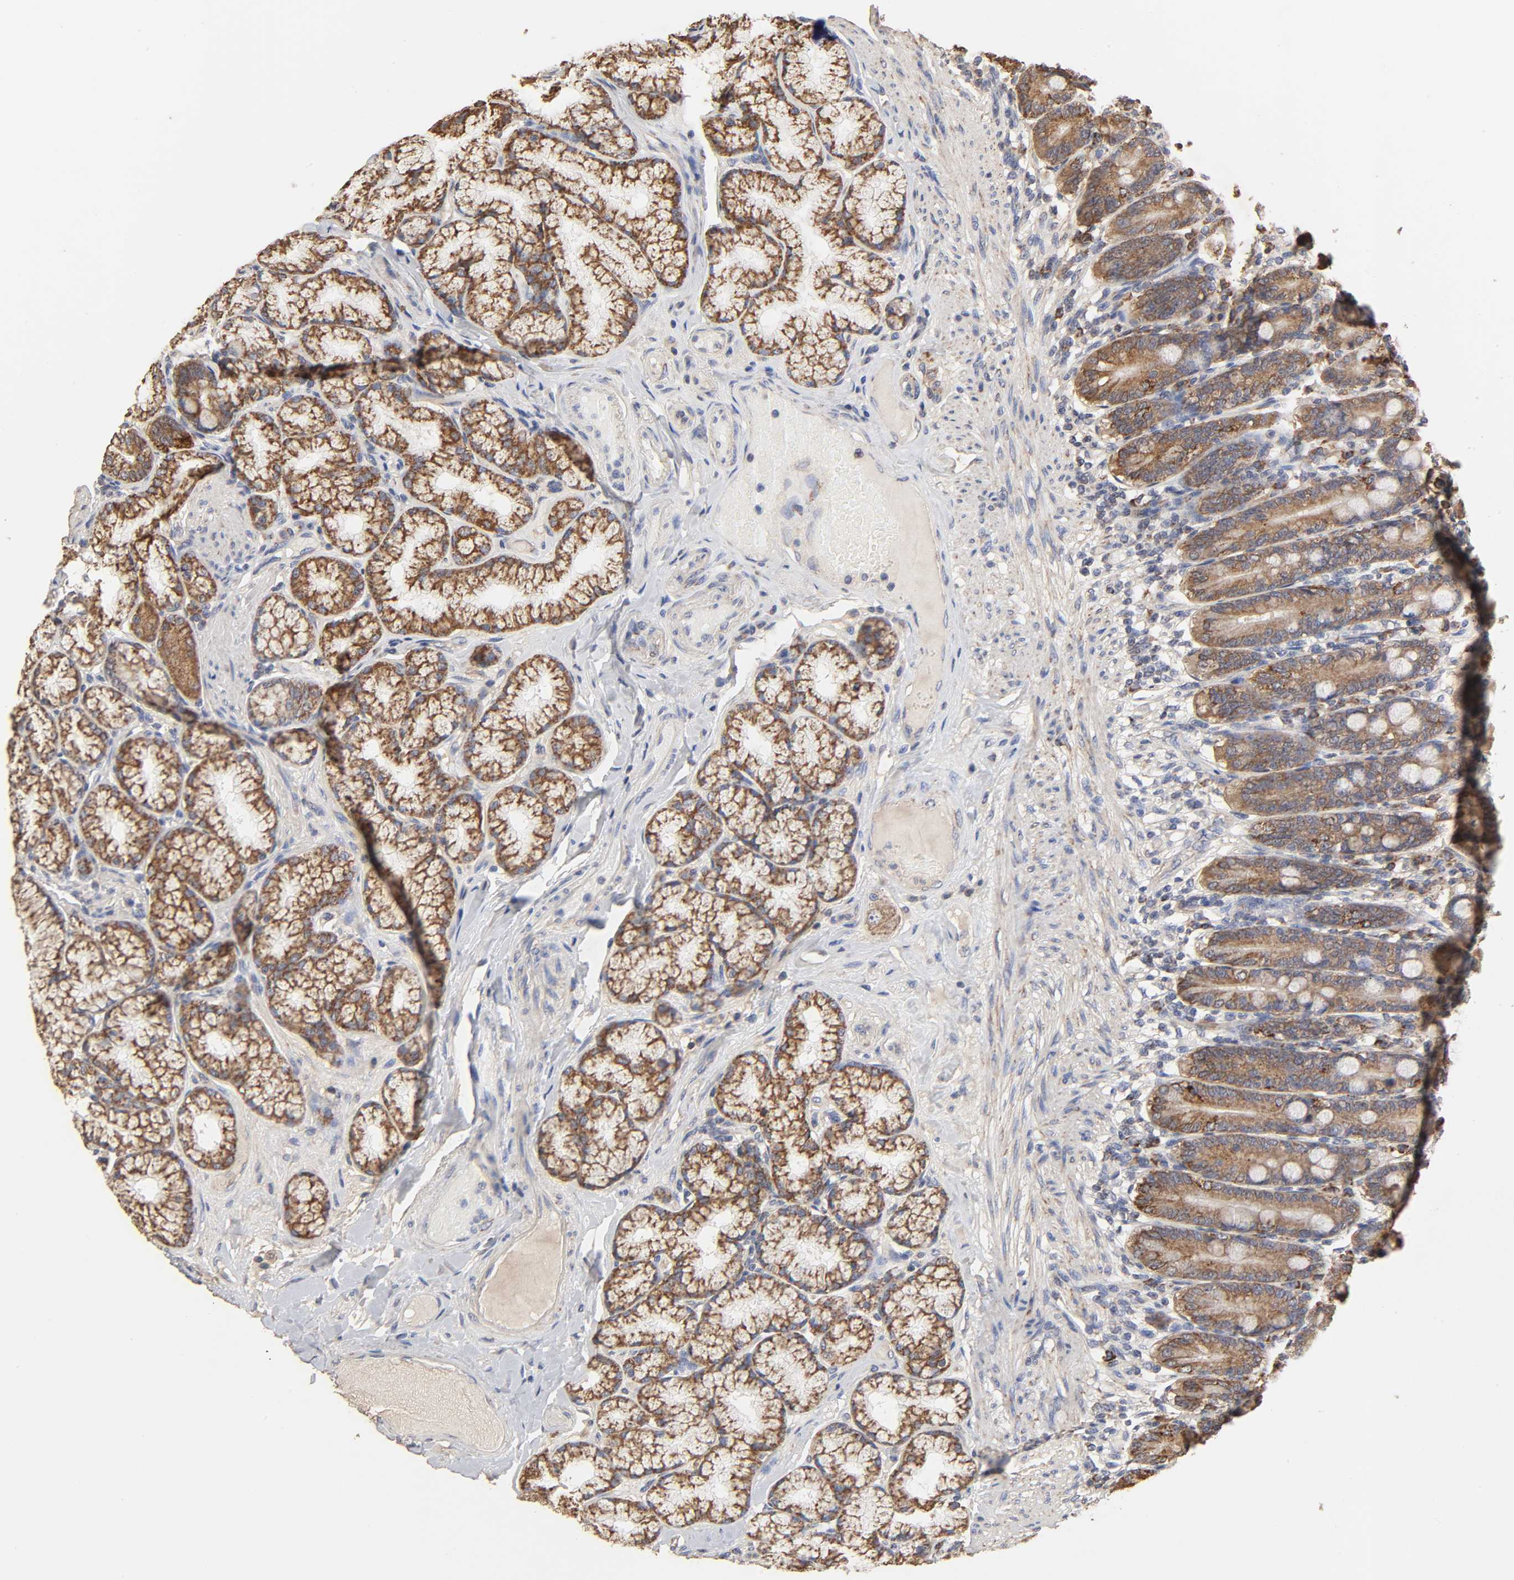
{"staining": {"intensity": "strong", "quantity": ">75%", "location": "cytoplasmic/membranous"}, "tissue": "duodenum", "cell_type": "Glandular cells", "image_type": "normal", "snomed": [{"axis": "morphology", "description": "Normal tissue, NOS"}, {"axis": "topography", "description": "Duodenum"}], "caption": "High-power microscopy captured an IHC micrograph of benign duodenum, revealing strong cytoplasmic/membranous staining in about >75% of glandular cells.", "gene": "CYCS", "patient": {"sex": "female", "age": 64}}